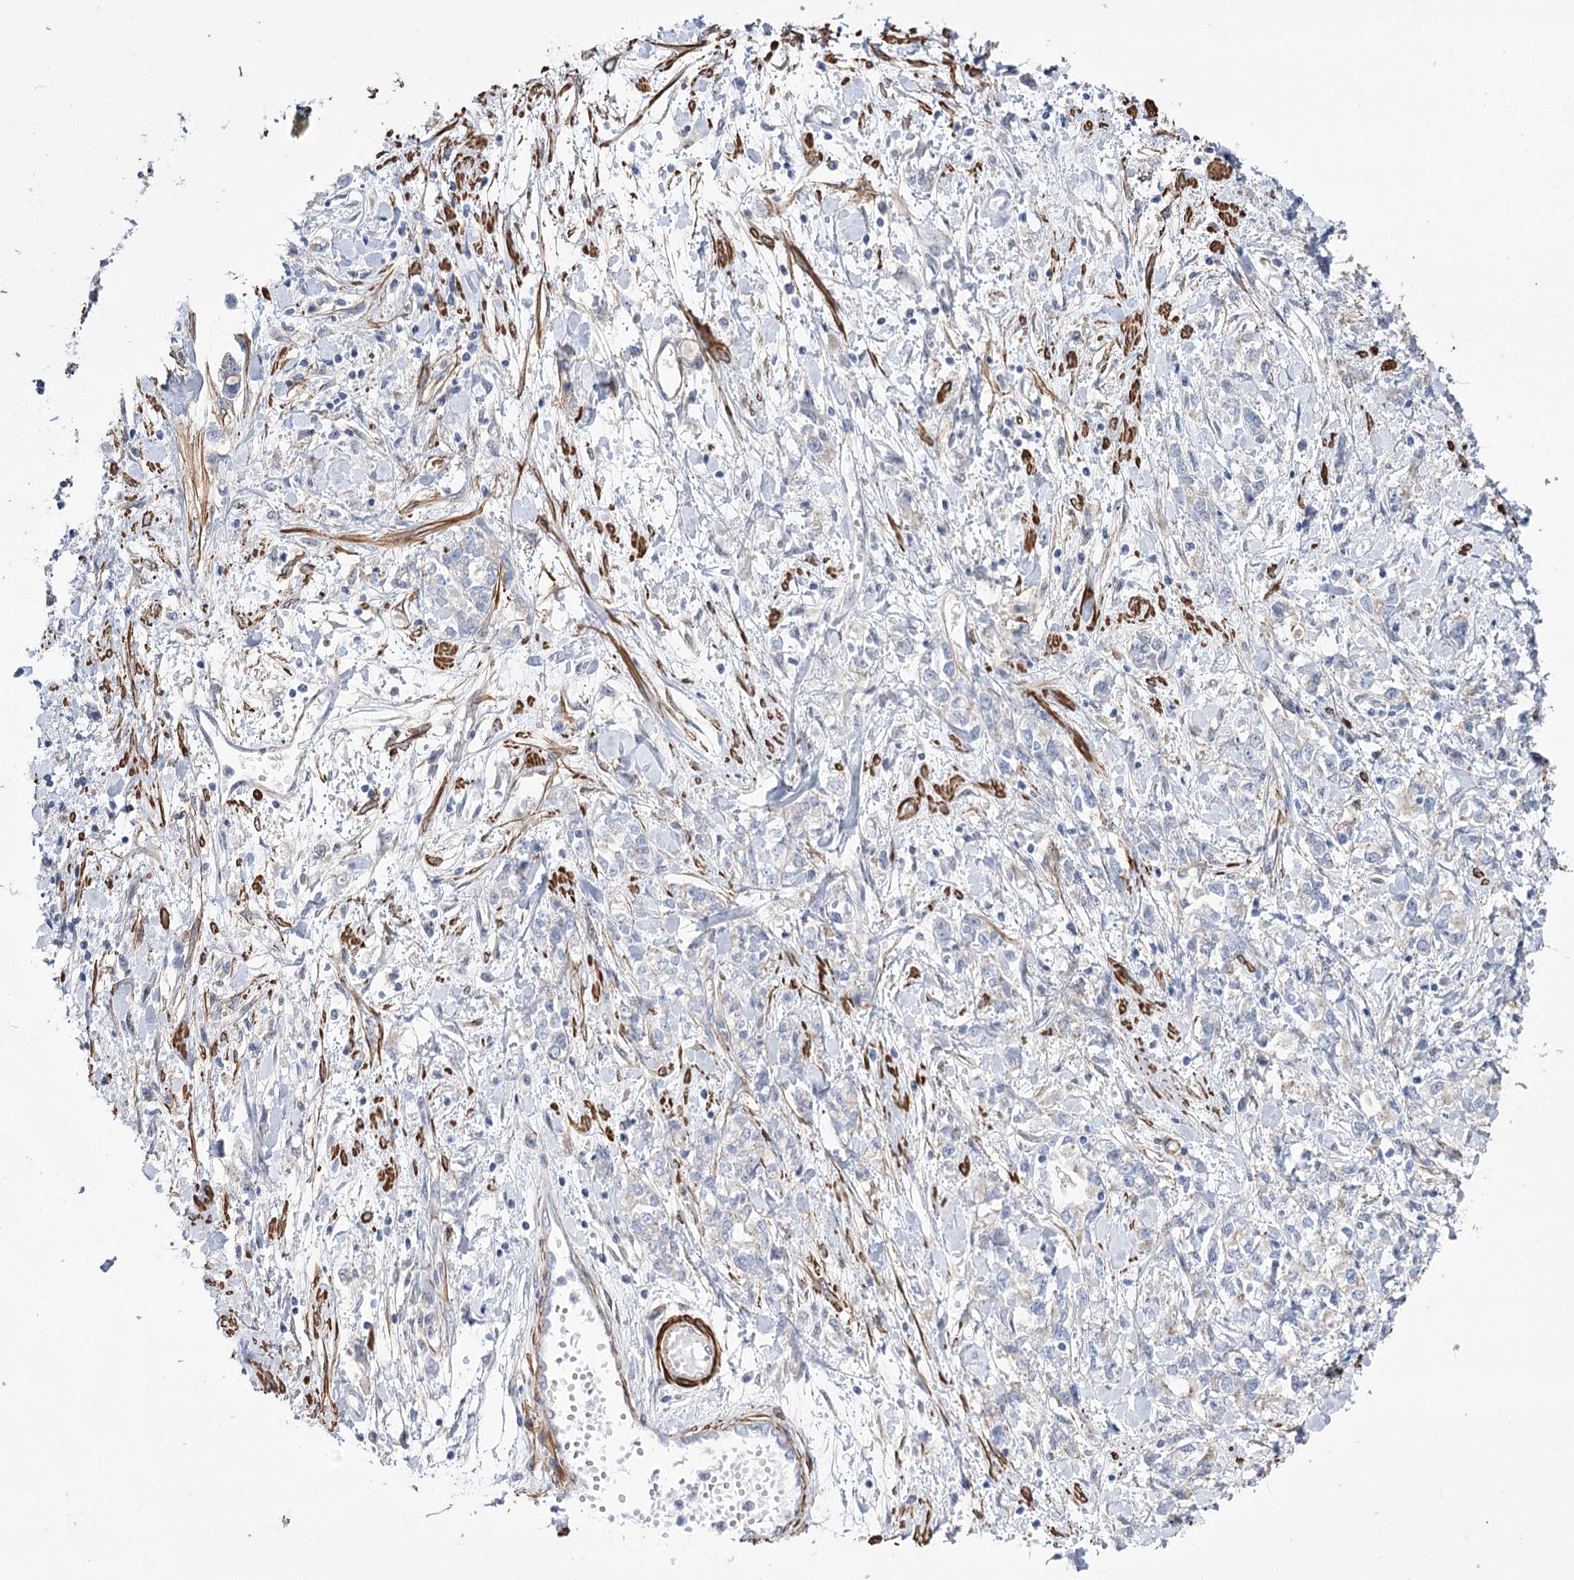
{"staining": {"intensity": "negative", "quantity": "none", "location": "none"}, "tissue": "stomach cancer", "cell_type": "Tumor cells", "image_type": "cancer", "snomed": [{"axis": "morphology", "description": "Adenocarcinoma, NOS"}, {"axis": "topography", "description": "Stomach"}], "caption": "This is a micrograph of immunohistochemistry staining of stomach cancer (adenocarcinoma), which shows no expression in tumor cells.", "gene": "WASHC3", "patient": {"sex": "female", "age": 76}}